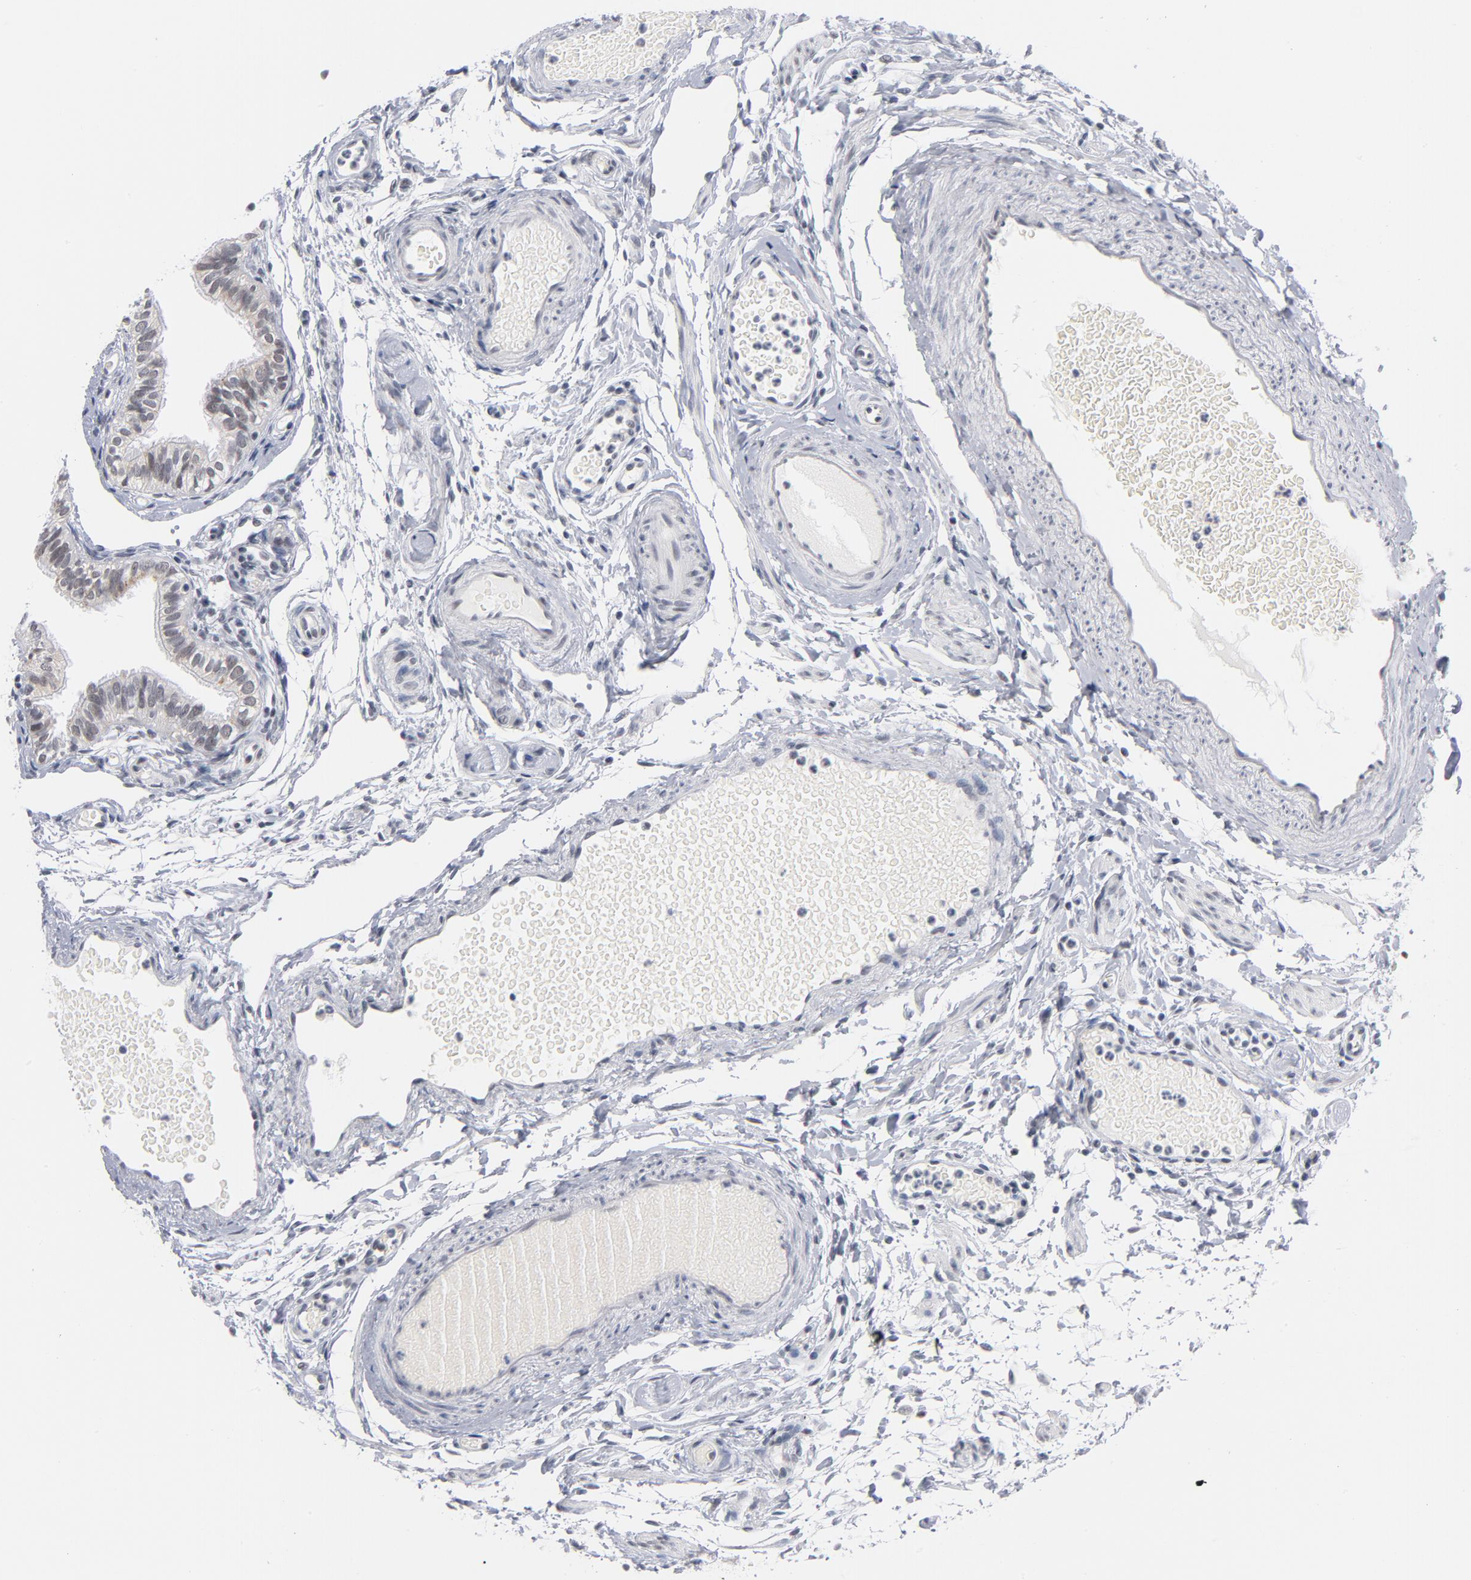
{"staining": {"intensity": "weak", "quantity": "25%-75%", "location": "nuclear"}, "tissue": "fallopian tube", "cell_type": "Glandular cells", "image_type": "normal", "snomed": [{"axis": "morphology", "description": "Normal tissue, NOS"}, {"axis": "morphology", "description": "Dermoid, NOS"}, {"axis": "topography", "description": "Fallopian tube"}], "caption": "Protein staining of normal fallopian tube exhibits weak nuclear staining in approximately 25%-75% of glandular cells. (DAB (3,3'-diaminobenzidine) IHC with brightfield microscopy, high magnification).", "gene": "BAP1", "patient": {"sex": "female", "age": 33}}